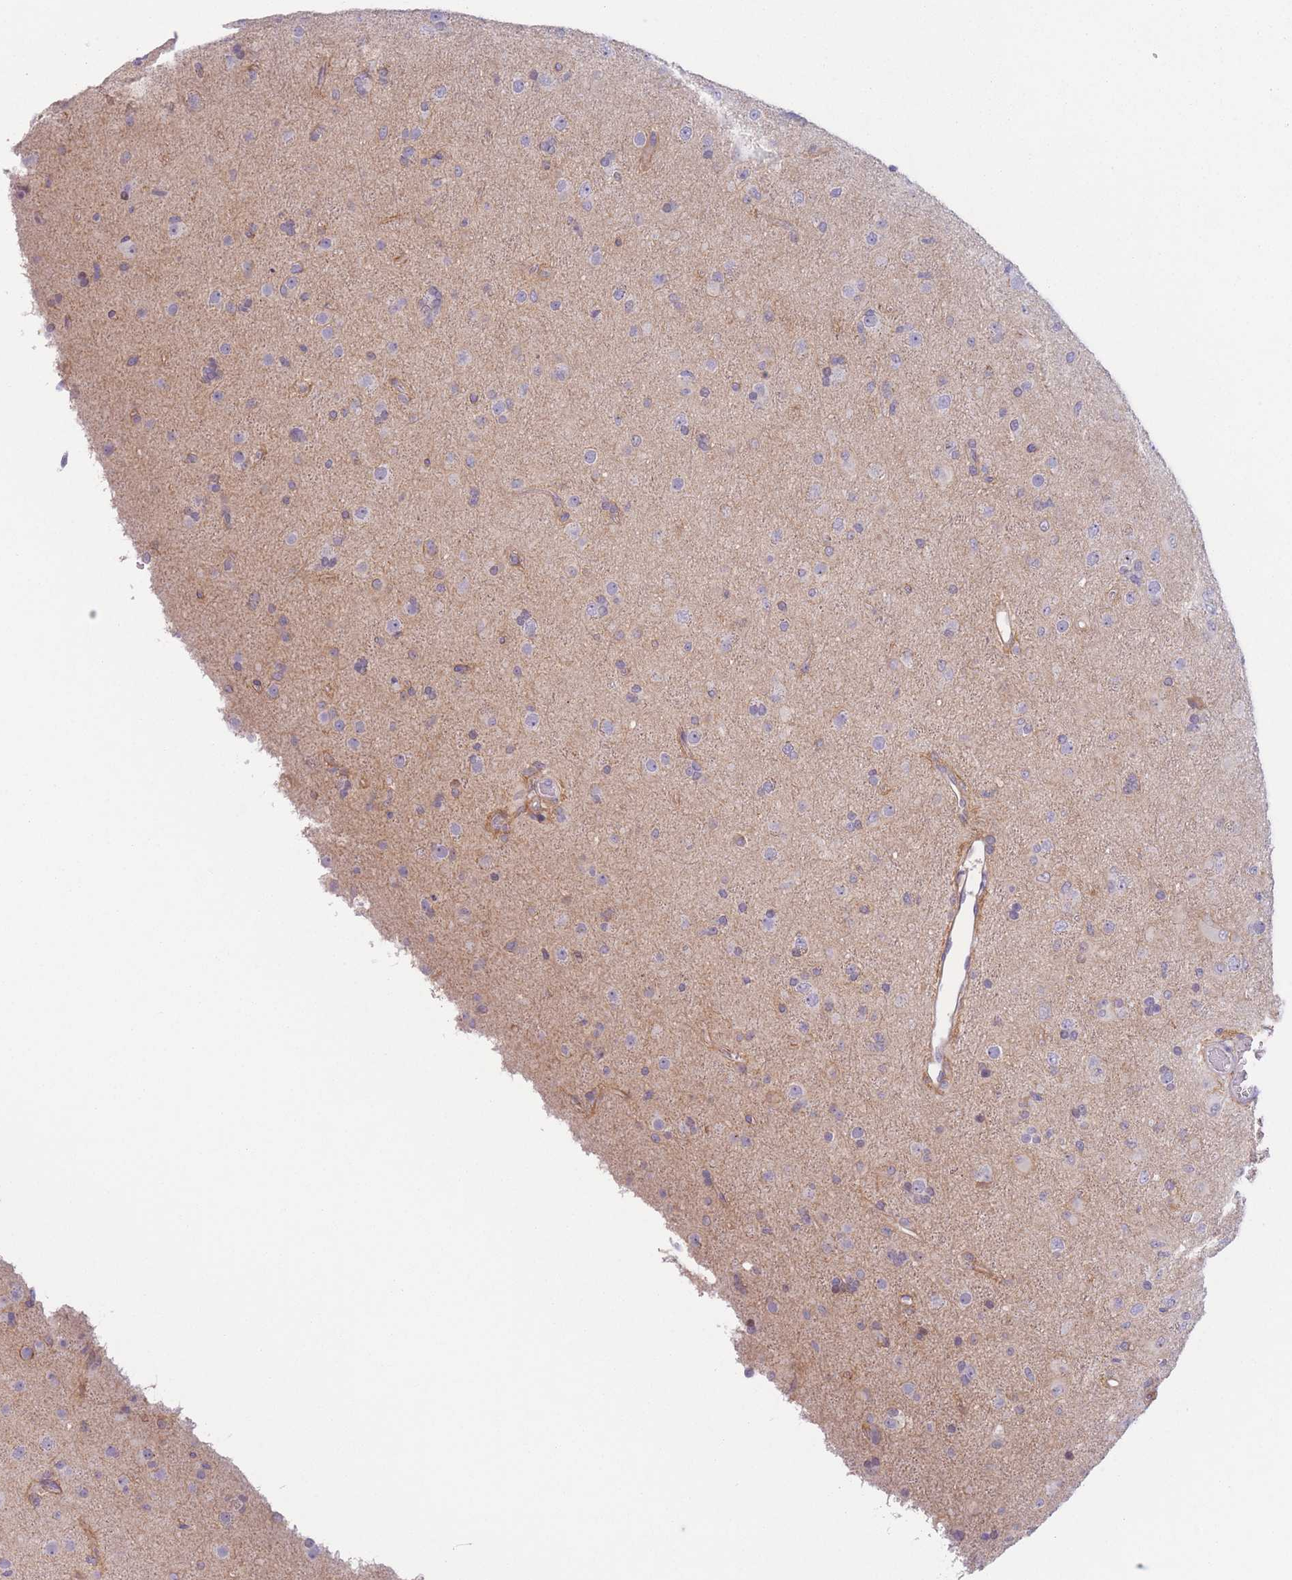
{"staining": {"intensity": "negative", "quantity": "none", "location": "none"}, "tissue": "glioma", "cell_type": "Tumor cells", "image_type": "cancer", "snomed": [{"axis": "morphology", "description": "Glioma, malignant, Low grade"}, {"axis": "topography", "description": "Brain"}], "caption": "Glioma stained for a protein using immunohistochemistry (IHC) reveals no staining tumor cells.", "gene": "ZNF439", "patient": {"sex": "male", "age": 65}}